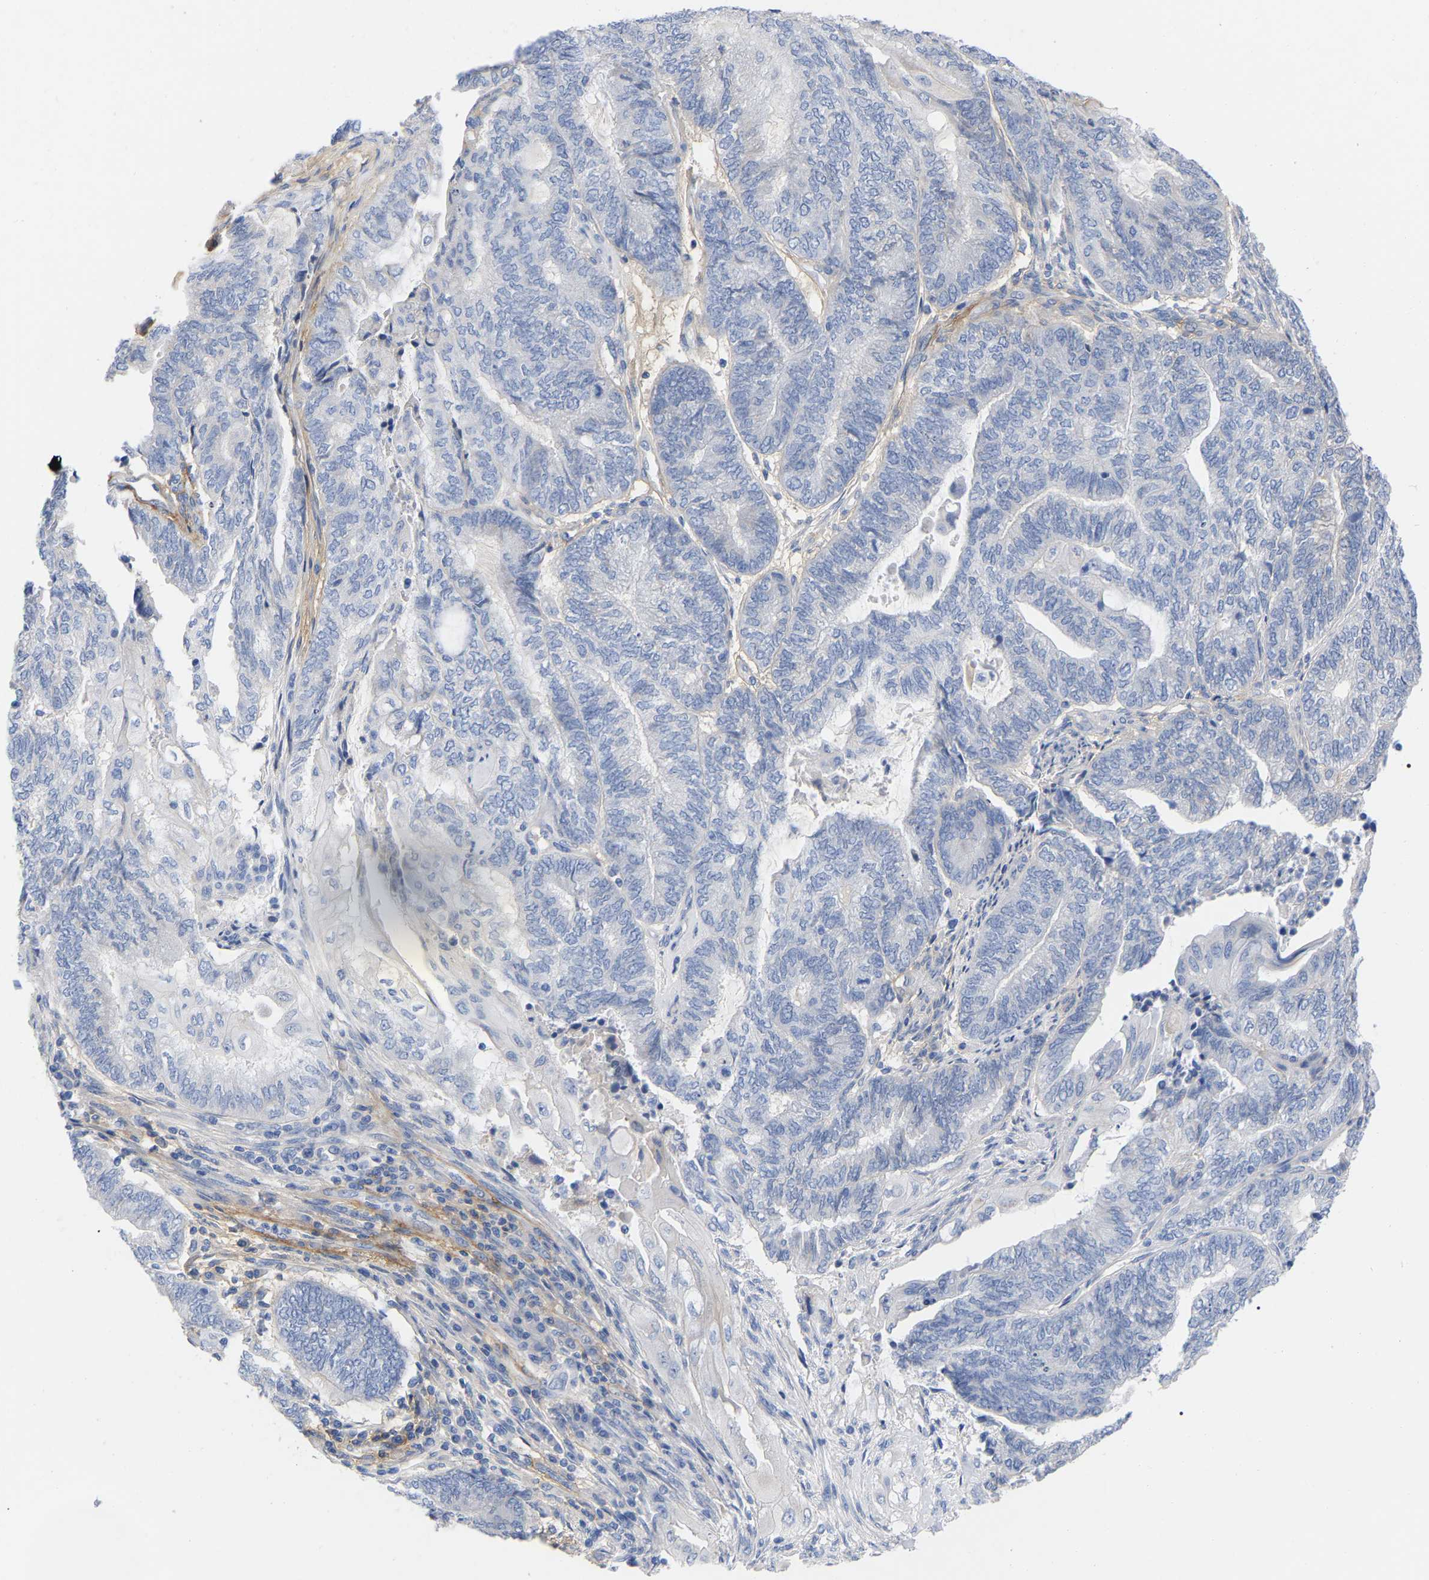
{"staining": {"intensity": "negative", "quantity": "none", "location": "none"}, "tissue": "endometrial cancer", "cell_type": "Tumor cells", "image_type": "cancer", "snomed": [{"axis": "morphology", "description": "Adenocarcinoma, NOS"}, {"axis": "topography", "description": "Uterus"}, {"axis": "topography", "description": "Endometrium"}], "caption": "The photomicrograph shows no staining of tumor cells in endometrial cancer.", "gene": "HAPLN1", "patient": {"sex": "female", "age": 70}}